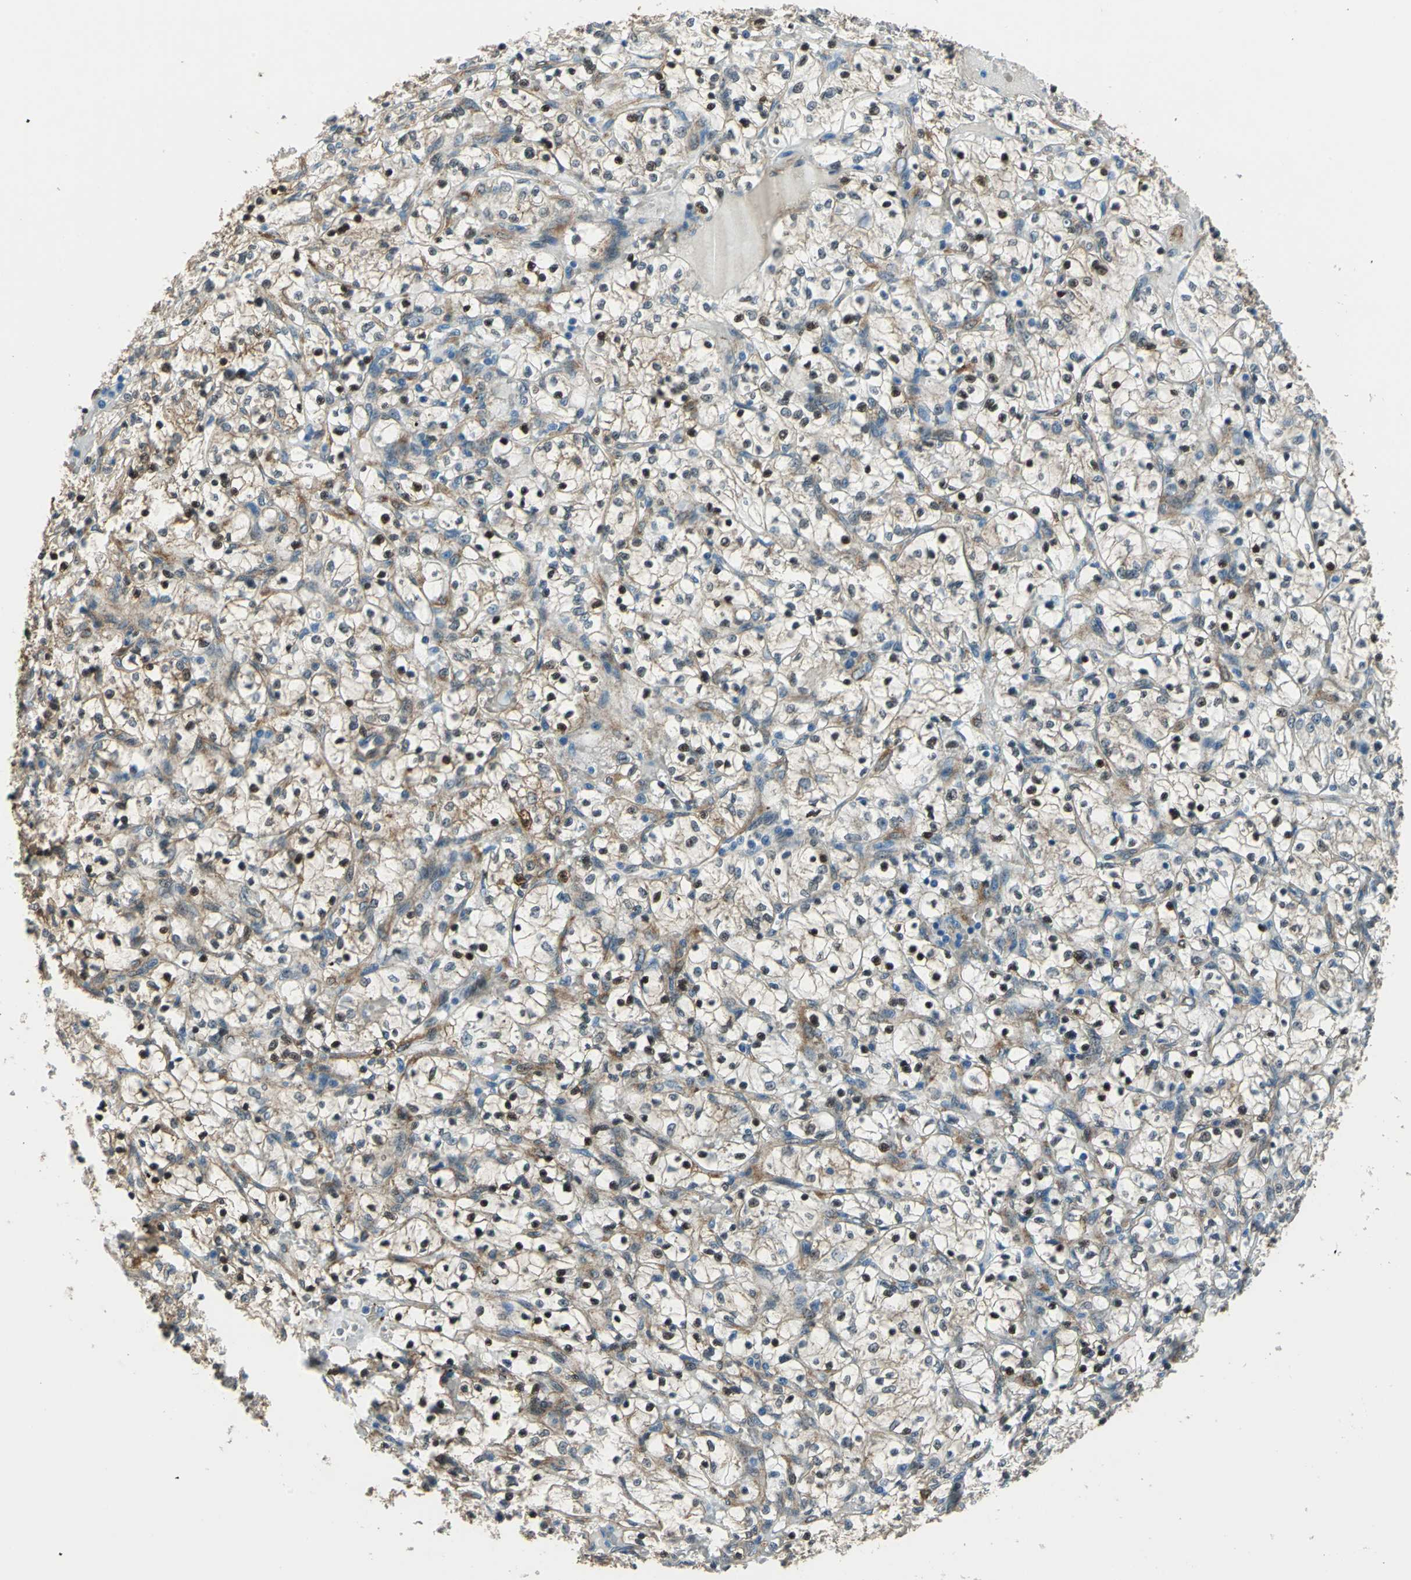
{"staining": {"intensity": "moderate", "quantity": "25%-75%", "location": "cytoplasmic/membranous"}, "tissue": "renal cancer", "cell_type": "Tumor cells", "image_type": "cancer", "snomed": [{"axis": "morphology", "description": "Adenocarcinoma, NOS"}, {"axis": "topography", "description": "Kidney"}], "caption": "Renal cancer (adenocarcinoma) tissue reveals moderate cytoplasmic/membranous positivity in approximately 25%-75% of tumor cells The staining was performed using DAB to visualize the protein expression in brown, while the nuclei were stained in blue with hematoxylin (Magnification: 20x).", "gene": "HSPB1", "patient": {"sex": "female", "age": 69}}